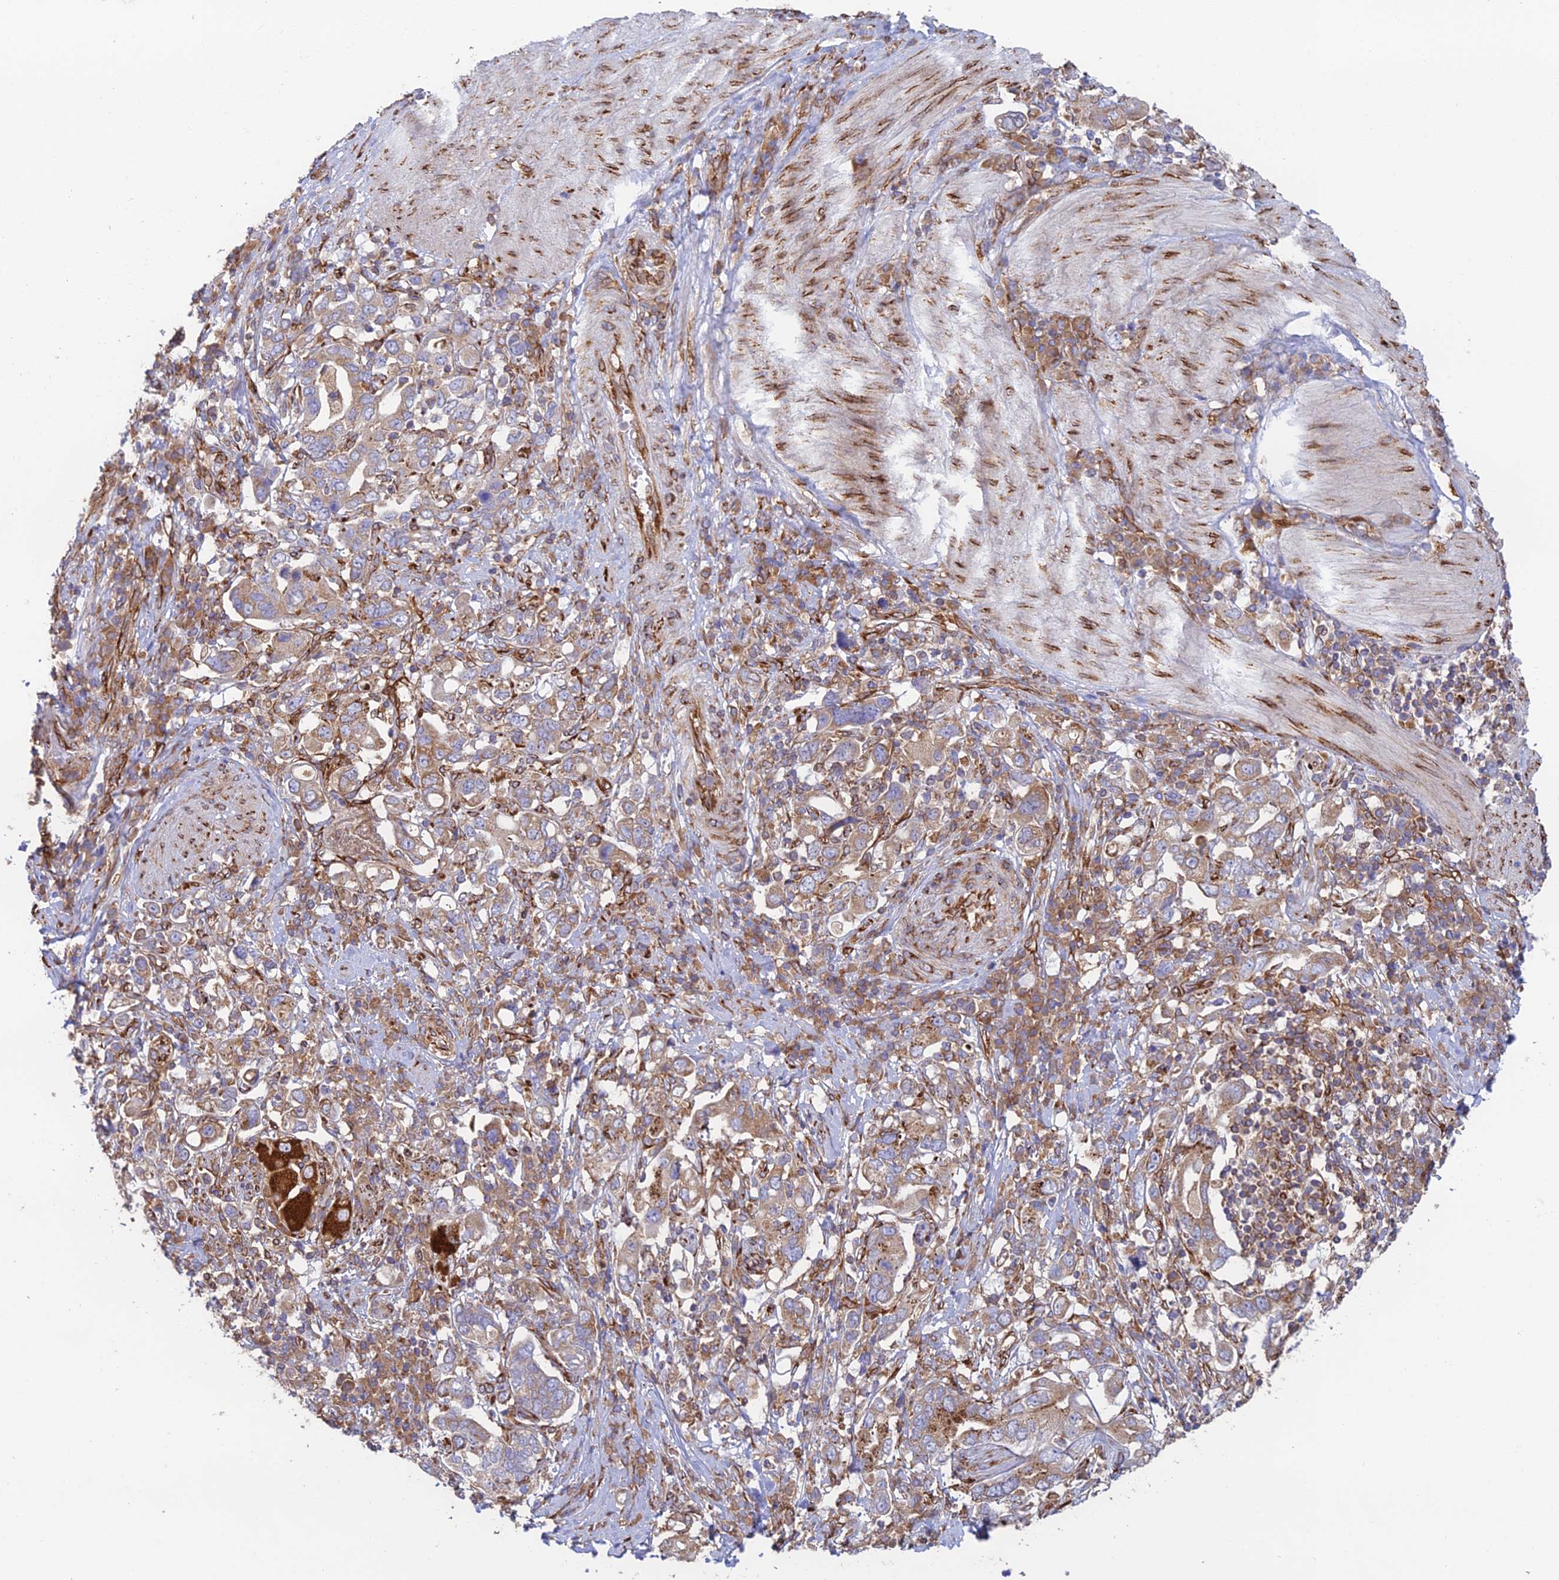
{"staining": {"intensity": "moderate", "quantity": ">75%", "location": "cytoplasmic/membranous"}, "tissue": "stomach cancer", "cell_type": "Tumor cells", "image_type": "cancer", "snomed": [{"axis": "morphology", "description": "Adenocarcinoma, NOS"}, {"axis": "topography", "description": "Stomach, upper"}, {"axis": "topography", "description": "Stomach"}], "caption": "Adenocarcinoma (stomach) stained with DAB immunohistochemistry (IHC) displays medium levels of moderate cytoplasmic/membranous positivity in about >75% of tumor cells.", "gene": "CCDC69", "patient": {"sex": "male", "age": 62}}